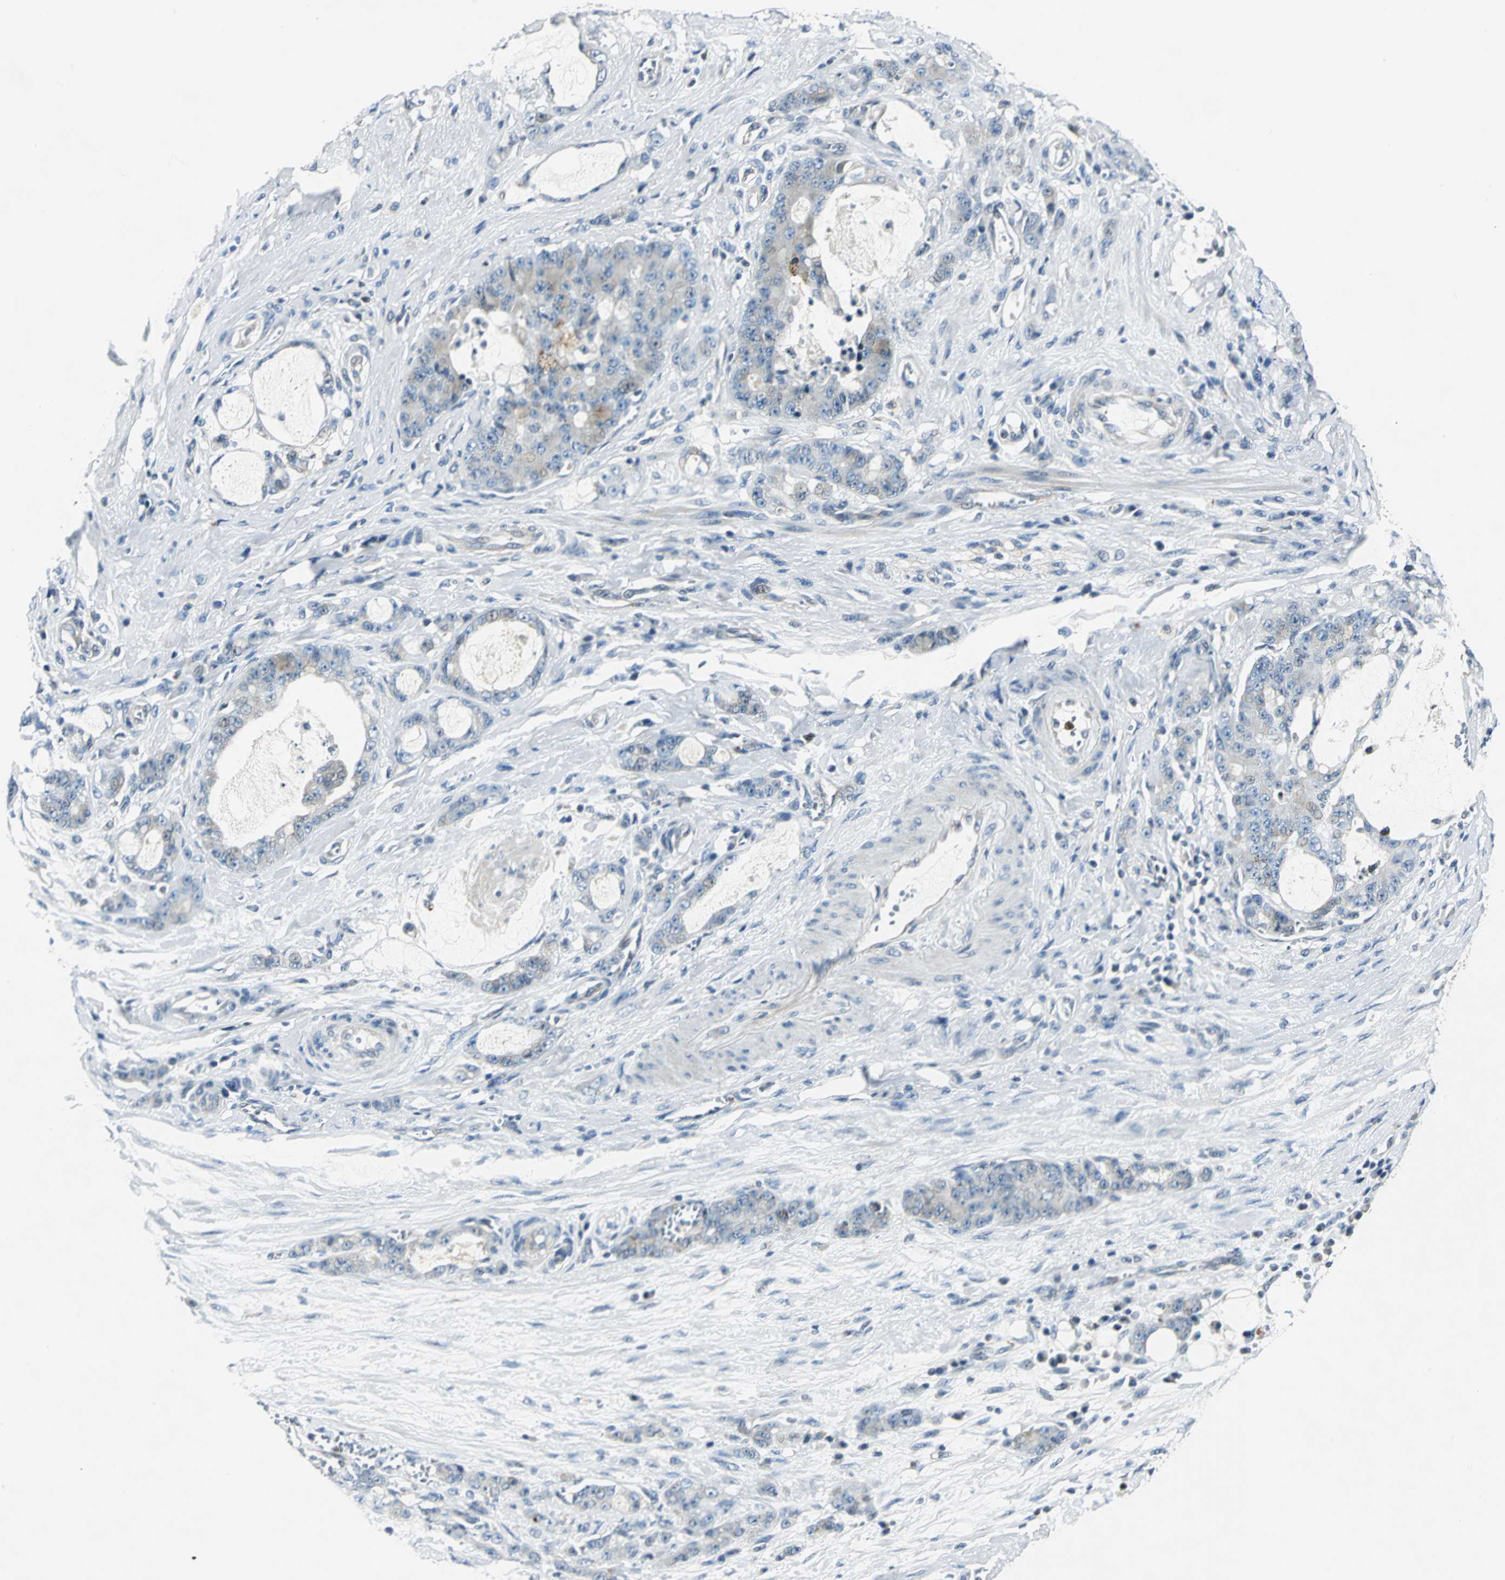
{"staining": {"intensity": "moderate", "quantity": "25%-75%", "location": "cytoplasmic/membranous"}, "tissue": "pancreatic cancer", "cell_type": "Tumor cells", "image_type": "cancer", "snomed": [{"axis": "morphology", "description": "Adenocarcinoma, NOS"}, {"axis": "topography", "description": "Pancreas"}], "caption": "Human pancreatic adenocarcinoma stained with a brown dye displays moderate cytoplasmic/membranous positive expression in approximately 25%-75% of tumor cells.", "gene": "USP40", "patient": {"sex": "female", "age": 73}}